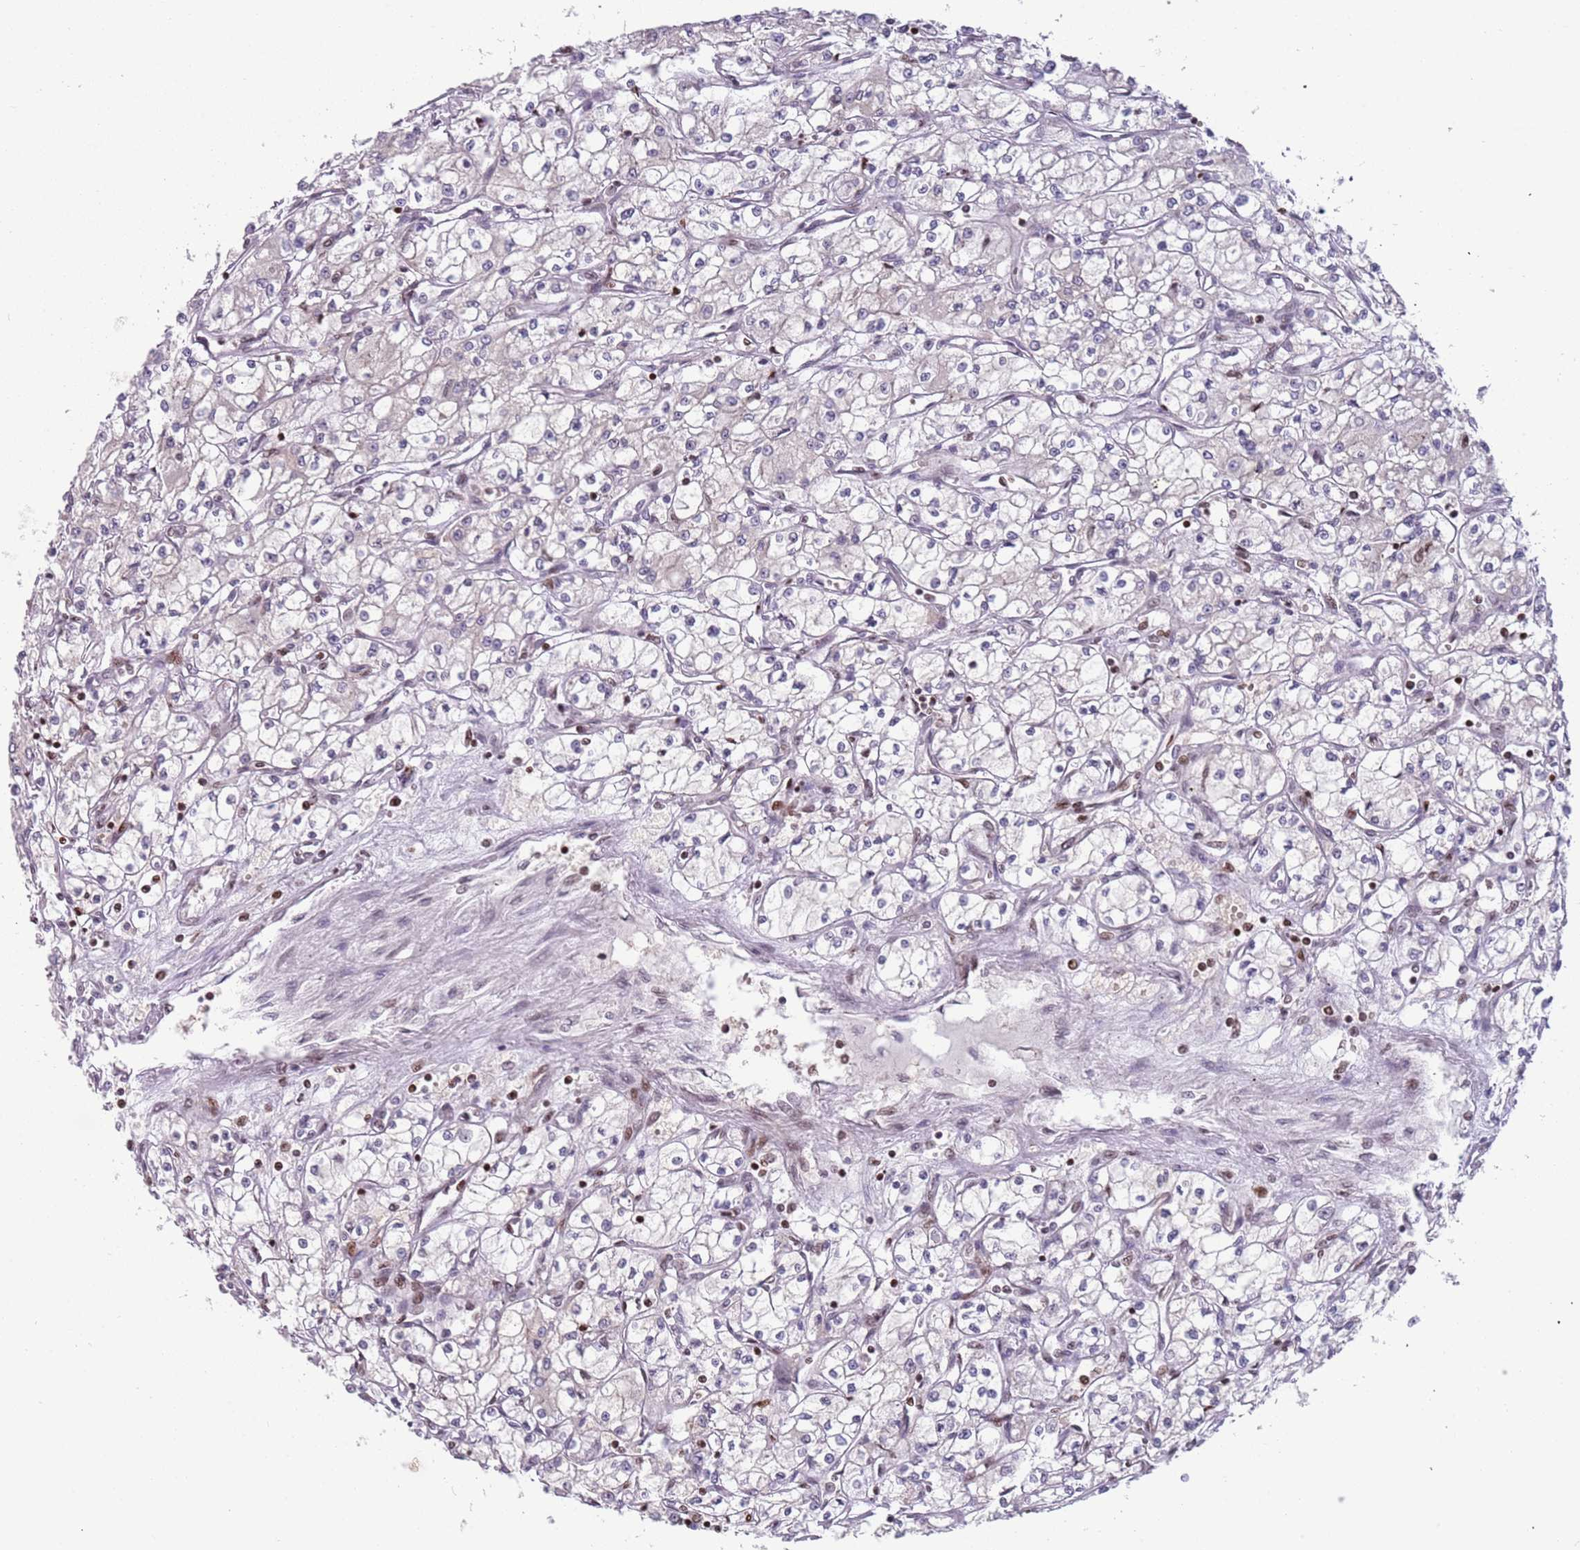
{"staining": {"intensity": "negative", "quantity": "none", "location": "none"}, "tissue": "renal cancer", "cell_type": "Tumor cells", "image_type": "cancer", "snomed": [{"axis": "morphology", "description": "Adenocarcinoma, NOS"}, {"axis": "topography", "description": "Kidney"}], "caption": "Tumor cells are negative for protein expression in human adenocarcinoma (renal).", "gene": "ARHGEF5", "patient": {"sex": "male", "age": 59}}